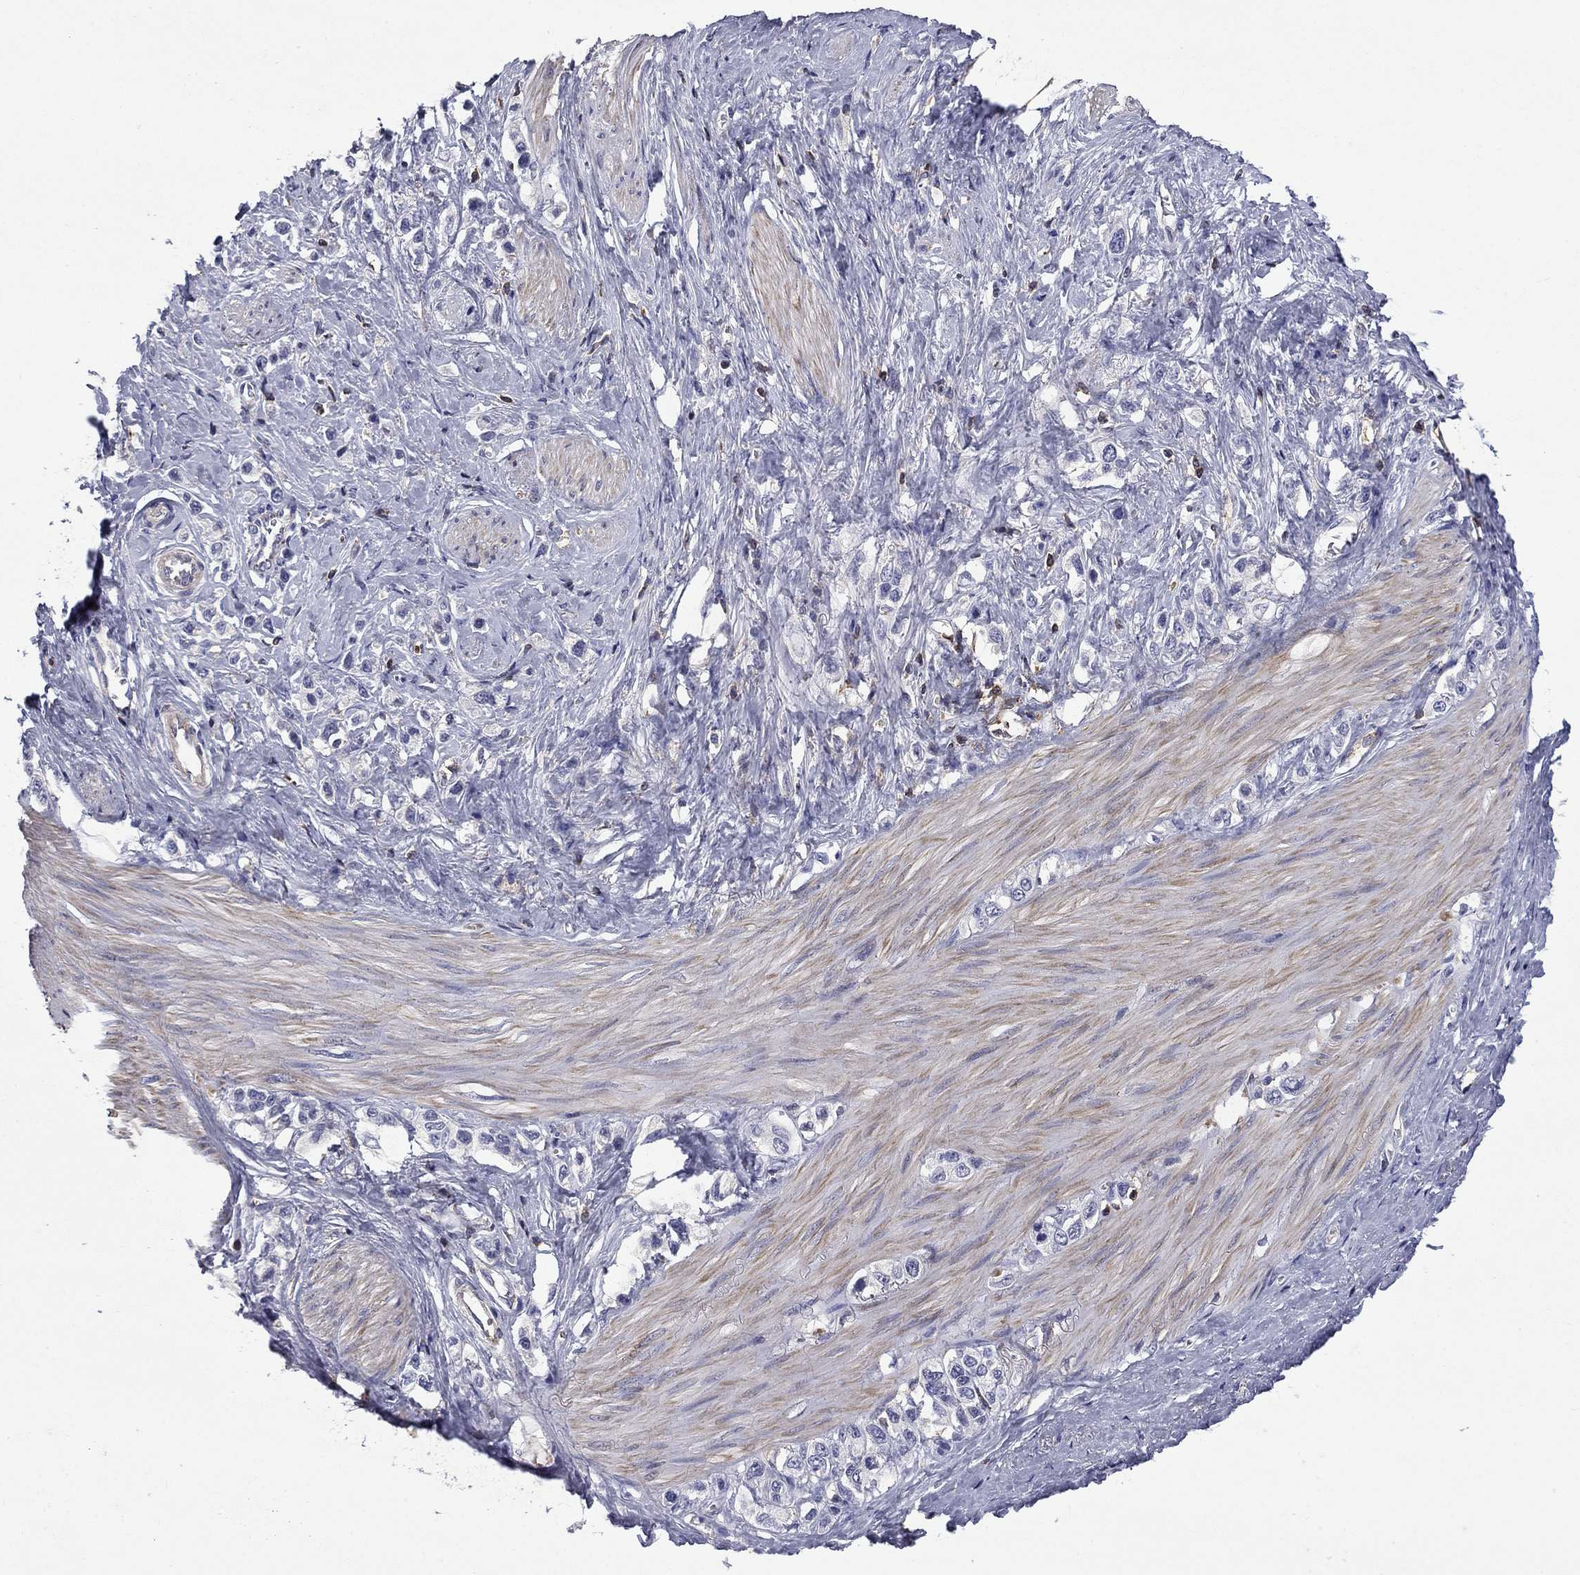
{"staining": {"intensity": "negative", "quantity": "none", "location": "none"}, "tissue": "stomach cancer", "cell_type": "Tumor cells", "image_type": "cancer", "snomed": [{"axis": "morphology", "description": "Normal tissue, NOS"}, {"axis": "morphology", "description": "Adenocarcinoma, NOS"}, {"axis": "morphology", "description": "Adenocarcinoma, High grade"}, {"axis": "topography", "description": "Stomach, upper"}, {"axis": "topography", "description": "Stomach"}], "caption": "Immunohistochemistry micrograph of neoplastic tissue: human stomach cancer (adenocarcinoma (high-grade)) stained with DAB (3,3'-diaminobenzidine) exhibits no significant protein expression in tumor cells.", "gene": "ARHGAP45", "patient": {"sex": "female", "age": 65}}